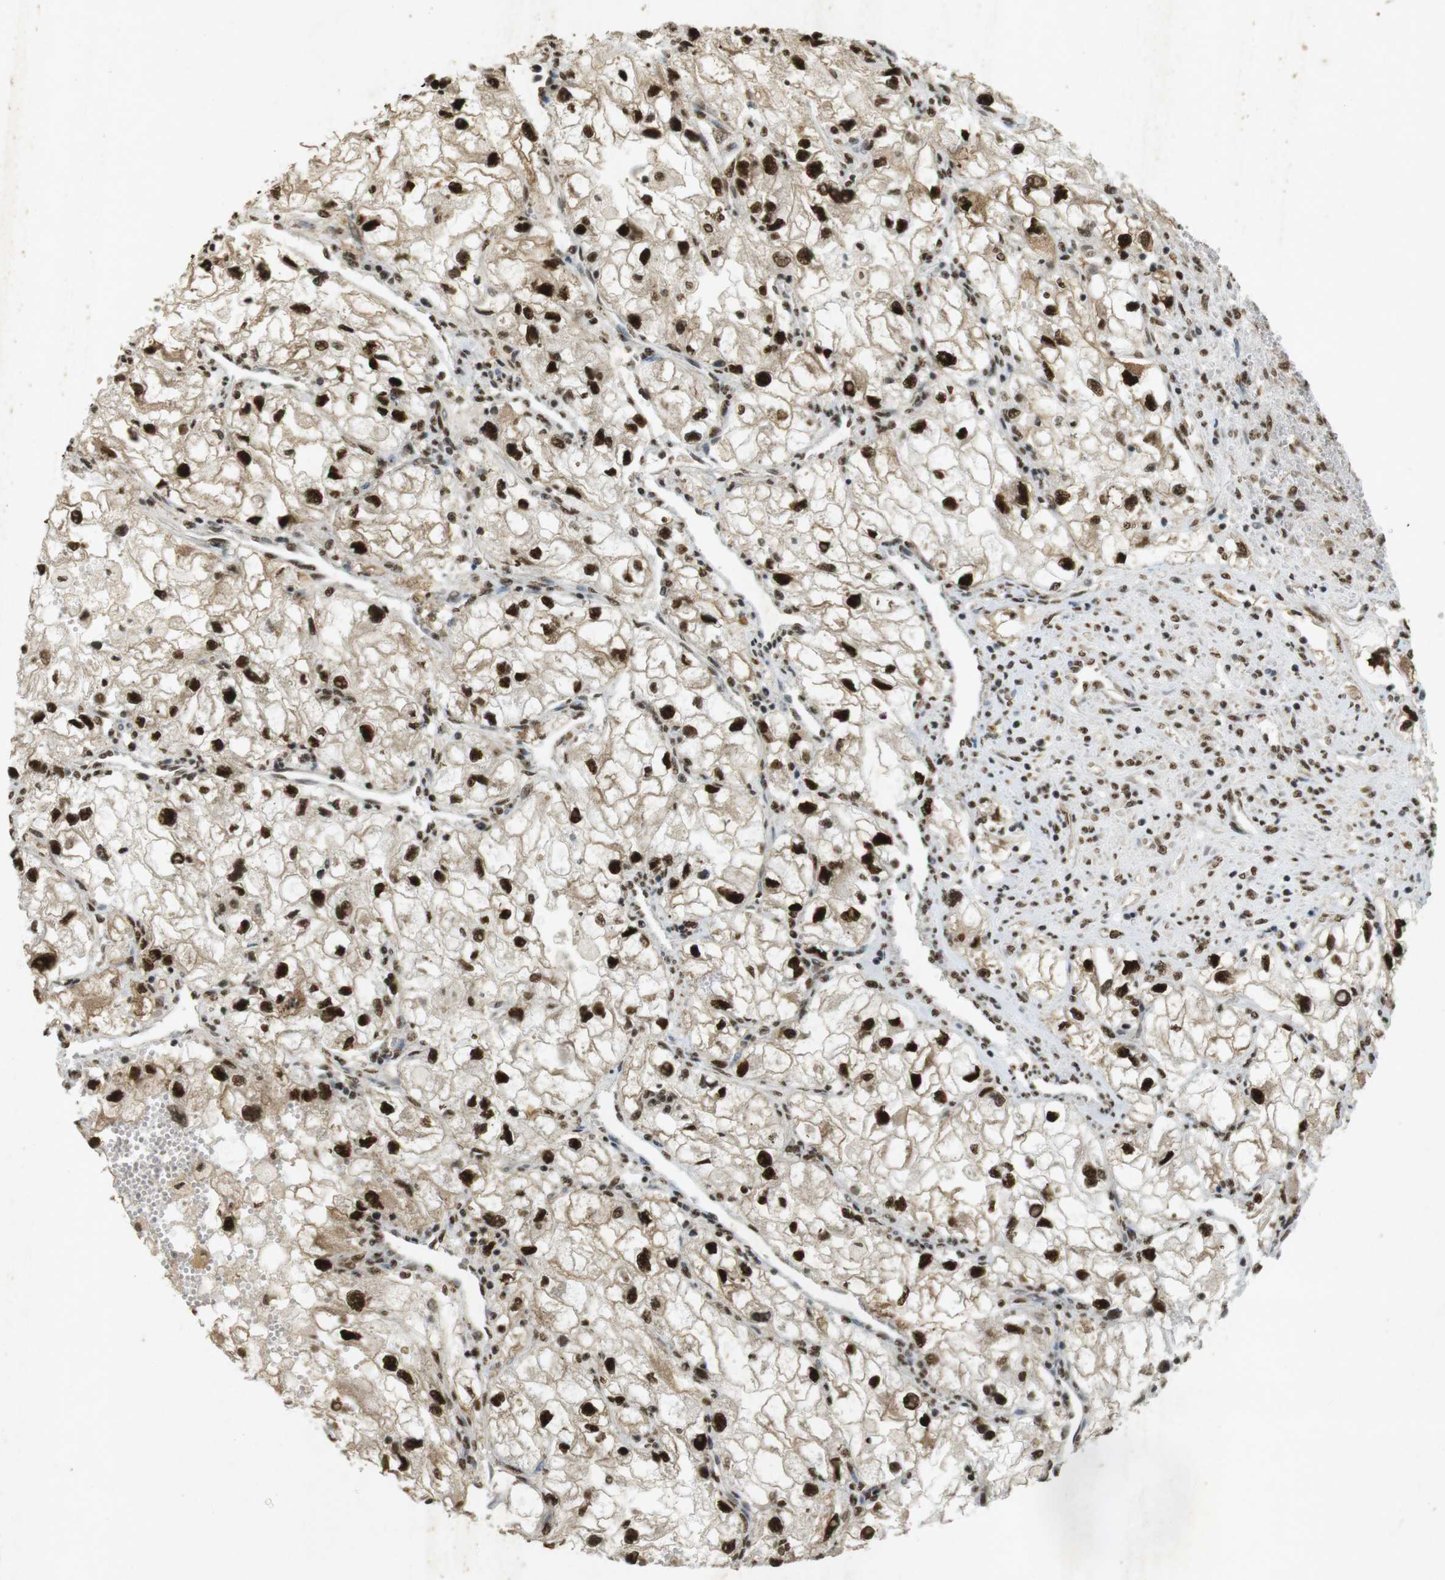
{"staining": {"intensity": "strong", "quantity": ">75%", "location": "nuclear"}, "tissue": "renal cancer", "cell_type": "Tumor cells", "image_type": "cancer", "snomed": [{"axis": "morphology", "description": "Adenocarcinoma, NOS"}, {"axis": "topography", "description": "Kidney"}], "caption": "Immunohistochemistry (DAB (3,3'-diaminobenzidine)) staining of renal cancer demonstrates strong nuclear protein staining in approximately >75% of tumor cells.", "gene": "GATA4", "patient": {"sex": "female", "age": 70}}